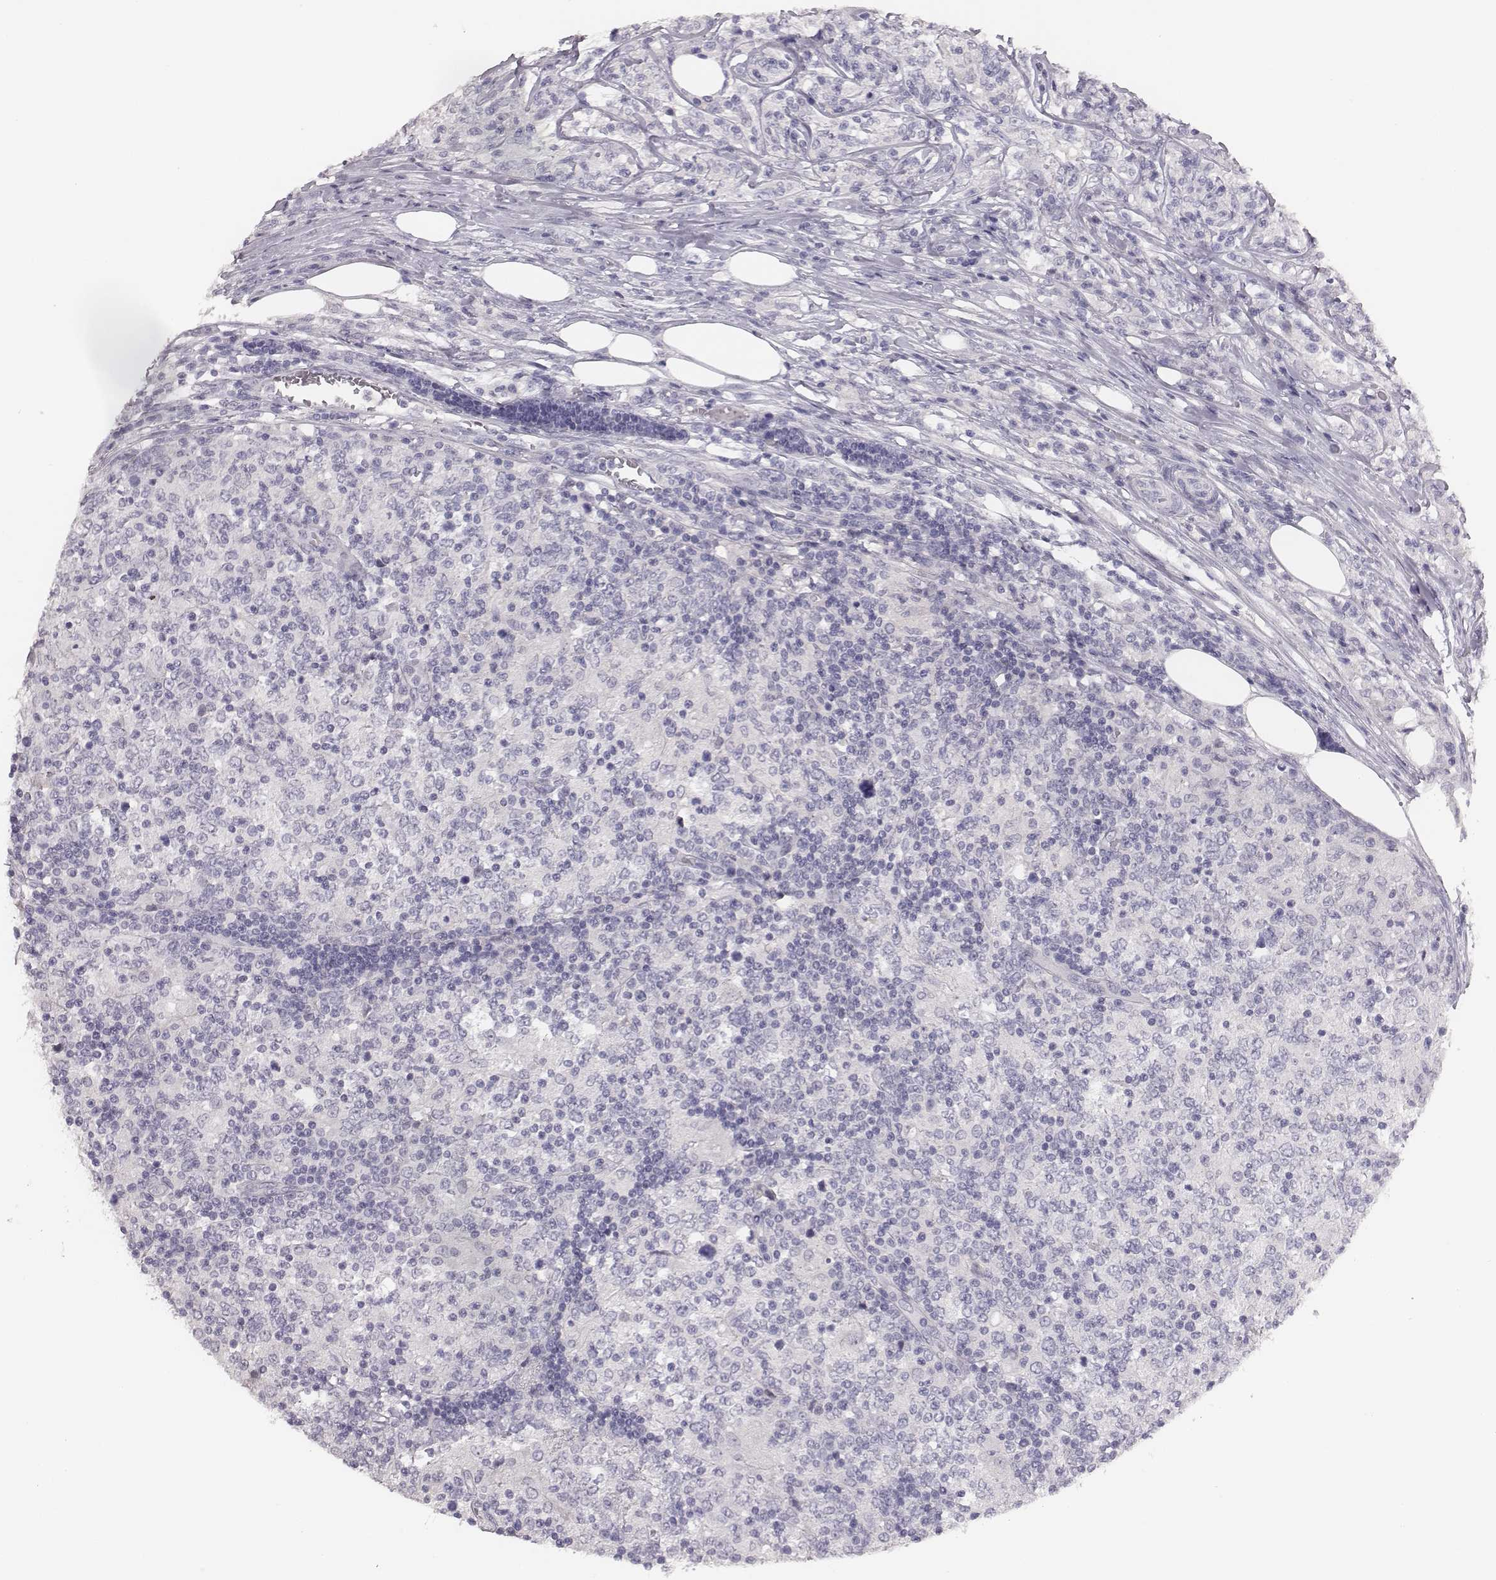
{"staining": {"intensity": "negative", "quantity": "none", "location": "none"}, "tissue": "lymphoma", "cell_type": "Tumor cells", "image_type": "cancer", "snomed": [{"axis": "morphology", "description": "Malignant lymphoma, non-Hodgkin's type, High grade"}, {"axis": "topography", "description": "Lymph node"}], "caption": "Immunohistochemical staining of lymphoma shows no significant positivity in tumor cells. (DAB immunohistochemistry (IHC), high magnification).", "gene": "MYH6", "patient": {"sex": "female", "age": 84}}